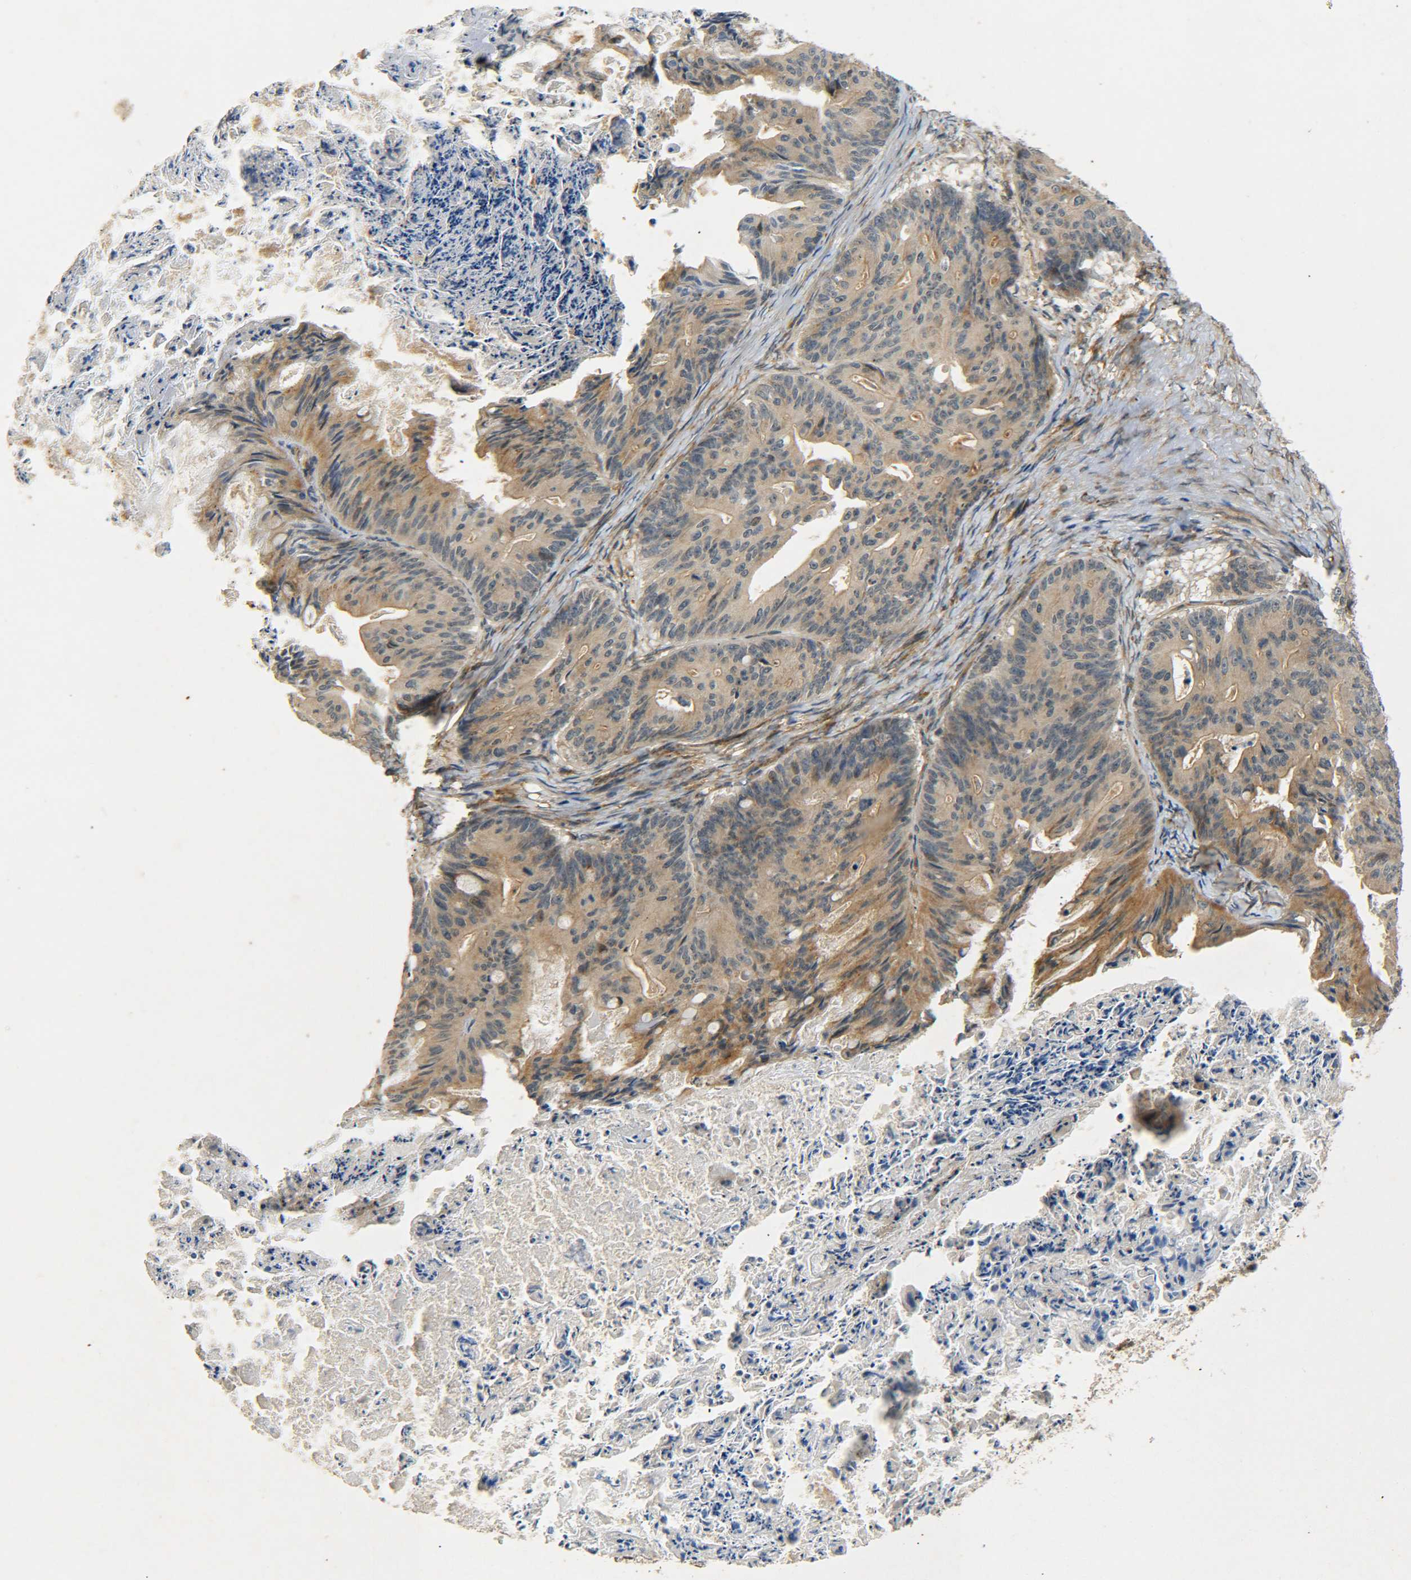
{"staining": {"intensity": "moderate", "quantity": ">75%", "location": "cytoplasmic/membranous"}, "tissue": "ovarian cancer", "cell_type": "Tumor cells", "image_type": "cancer", "snomed": [{"axis": "morphology", "description": "Cystadenocarcinoma, mucinous, NOS"}, {"axis": "topography", "description": "Ovary"}], "caption": "Ovarian mucinous cystadenocarcinoma stained for a protein shows moderate cytoplasmic/membranous positivity in tumor cells. Nuclei are stained in blue.", "gene": "MEIS1", "patient": {"sex": "female", "age": 37}}